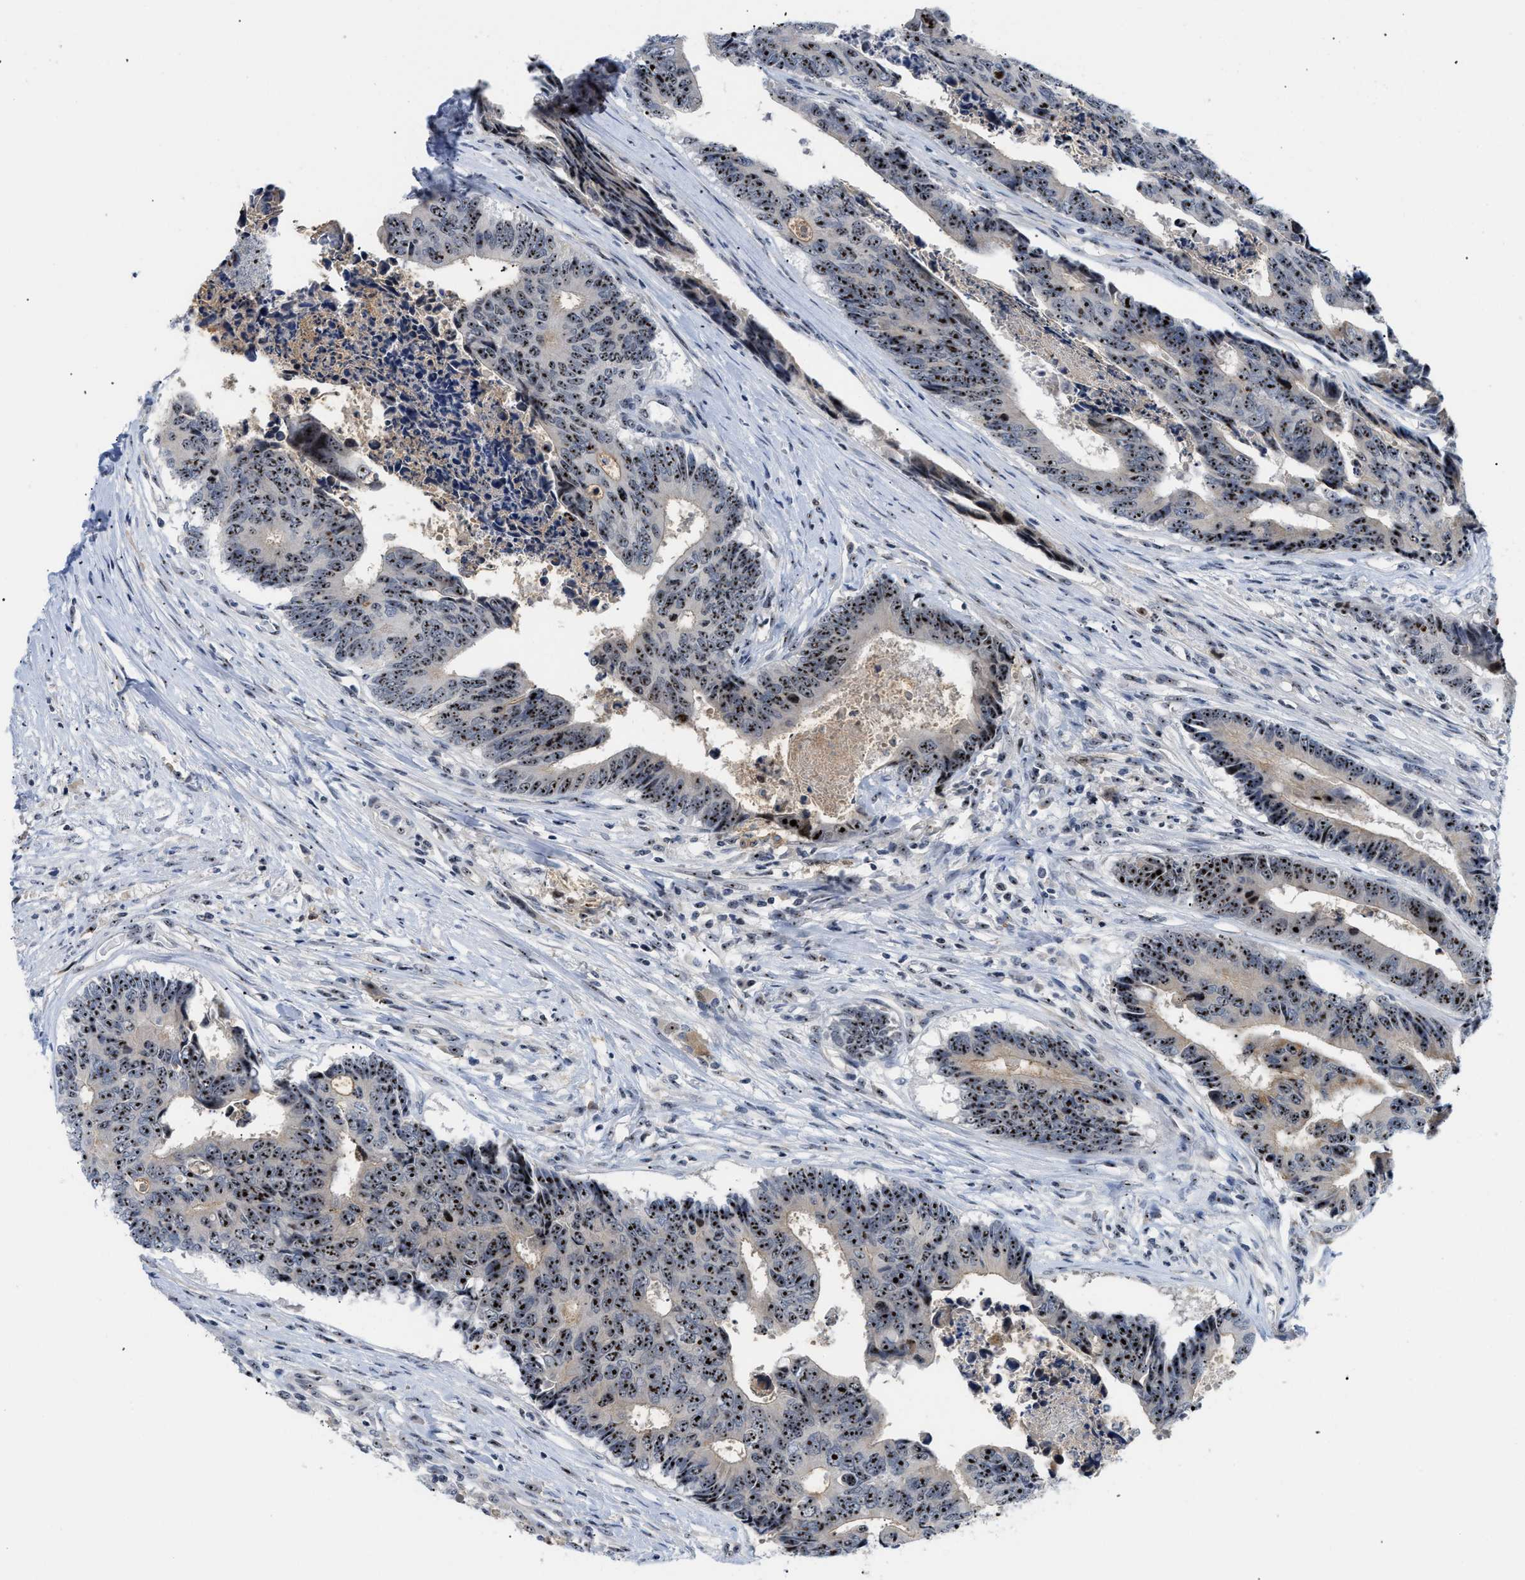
{"staining": {"intensity": "moderate", "quantity": ">75%", "location": "nuclear"}, "tissue": "colorectal cancer", "cell_type": "Tumor cells", "image_type": "cancer", "snomed": [{"axis": "morphology", "description": "Adenocarcinoma, NOS"}, {"axis": "topography", "description": "Rectum"}], "caption": "A histopathology image of human colorectal cancer (adenocarcinoma) stained for a protein reveals moderate nuclear brown staining in tumor cells. Nuclei are stained in blue.", "gene": "NOP58", "patient": {"sex": "male", "age": 84}}